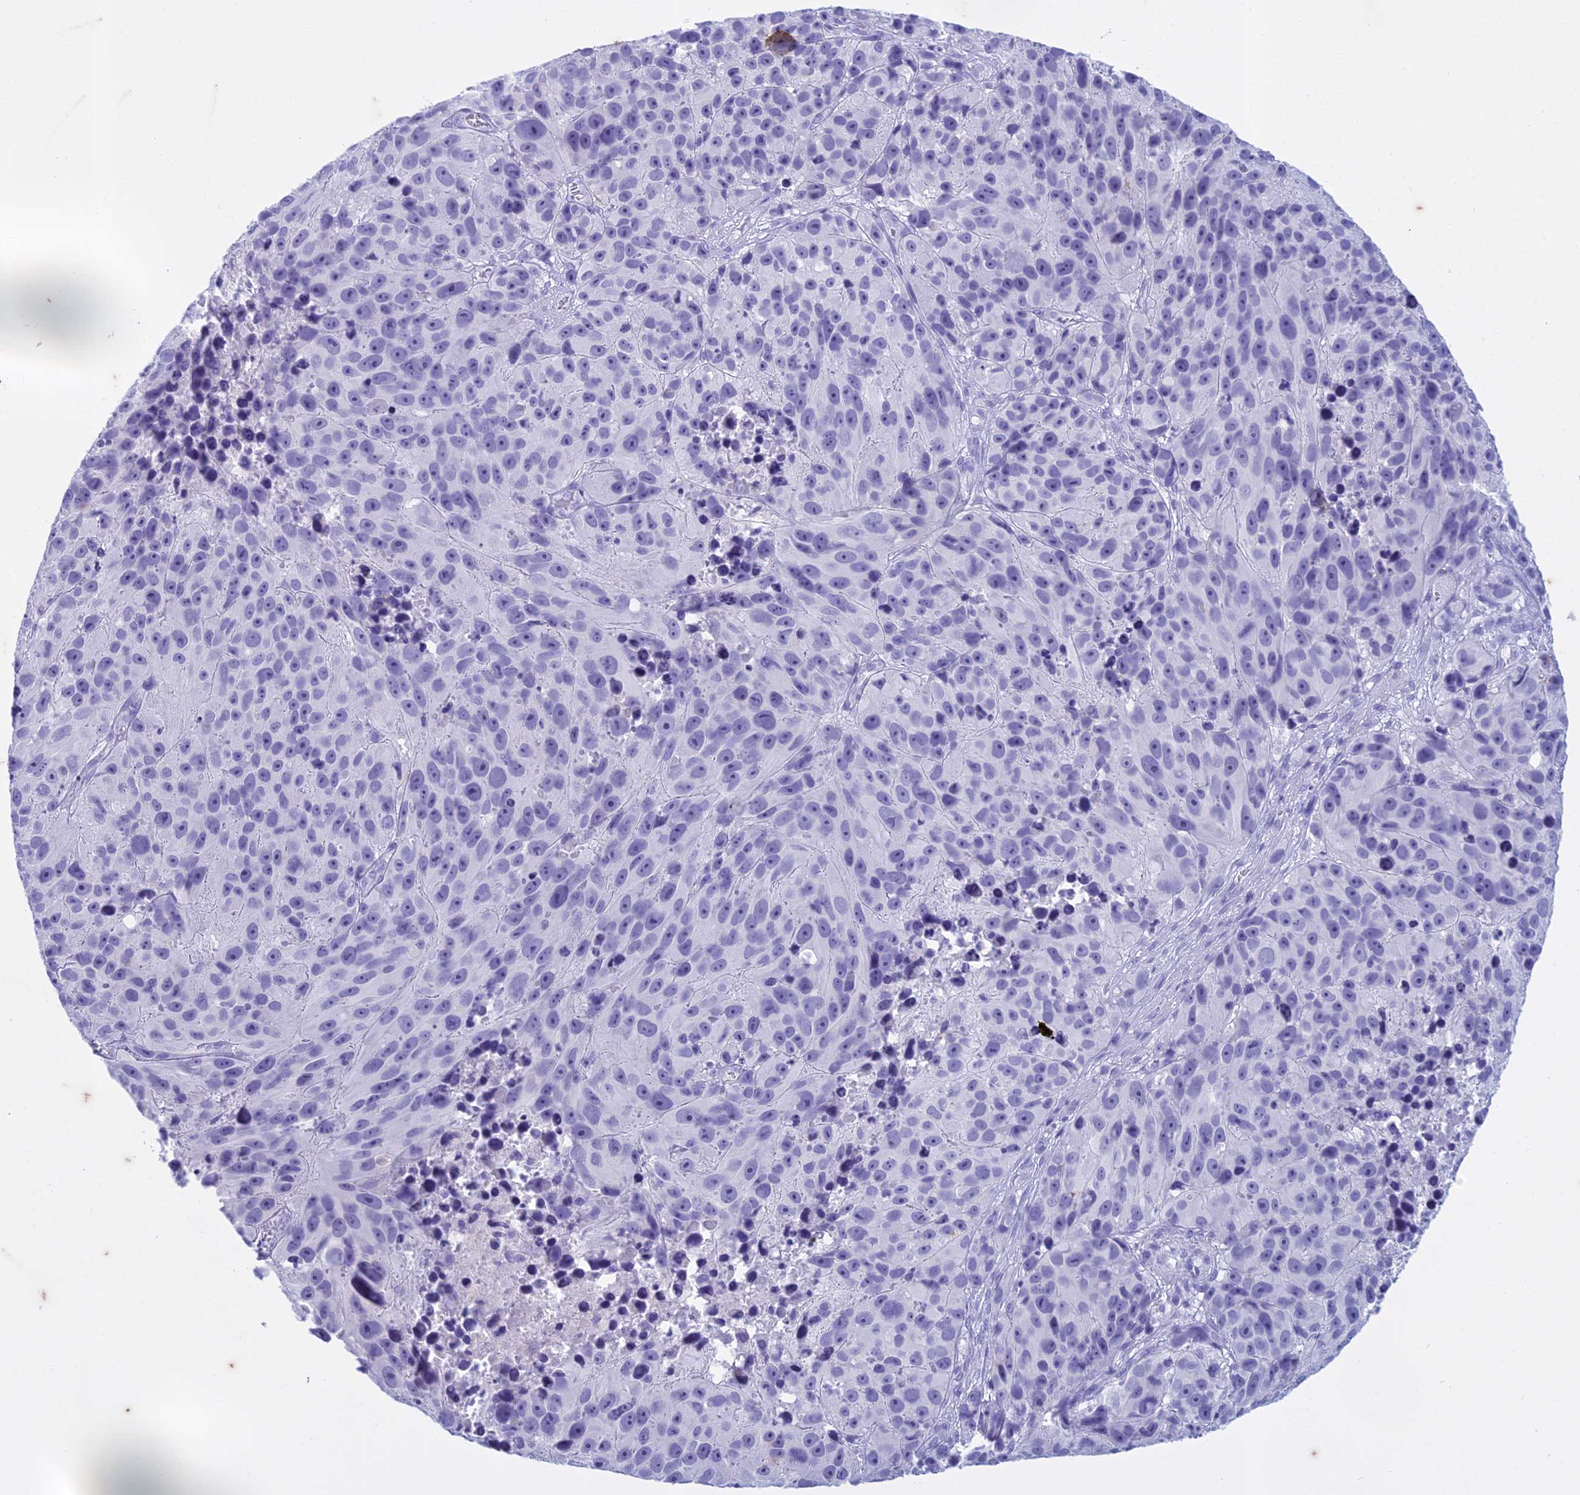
{"staining": {"intensity": "negative", "quantity": "none", "location": "none"}, "tissue": "melanoma", "cell_type": "Tumor cells", "image_type": "cancer", "snomed": [{"axis": "morphology", "description": "Malignant melanoma, NOS"}, {"axis": "topography", "description": "Skin"}], "caption": "This is a photomicrograph of IHC staining of malignant melanoma, which shows no positivity in tumor cells.", "gene": "HMGB4", "patient": {"sex": "male", "age": 84}}